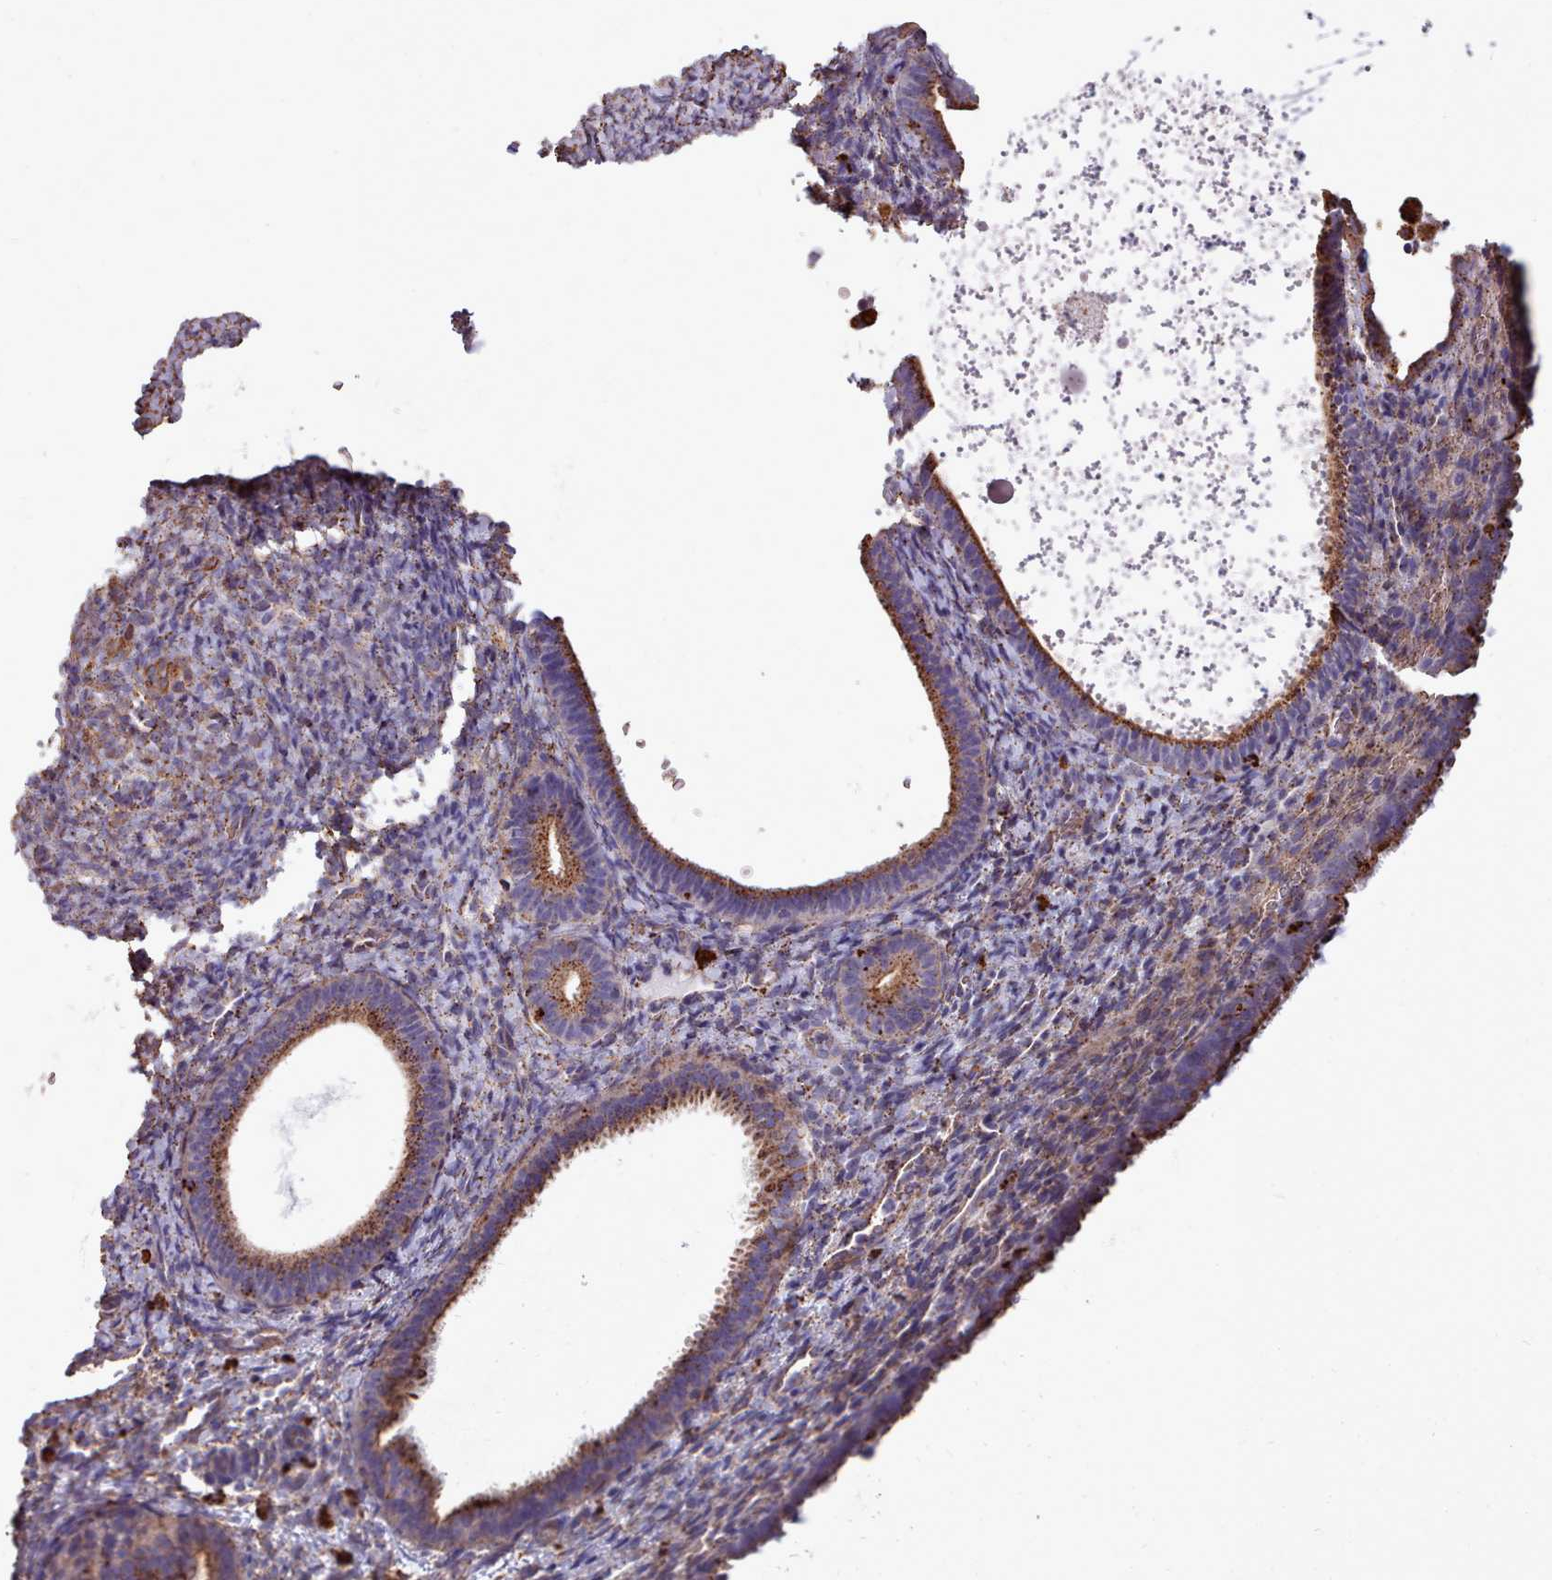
{"staining": {"intensity": "weak", "quantity": "25%-75%", "location": "cytoplasmic/membranous"}, "tissue": "endometrium", "cell_type": "Cells in endometrial stroma", "image_type": "normal", "snomed": [{"axis": "morphology", "description": "Normal tissue, NOS"}, {"axis": "topography", "description": "Endometrium"}], "caption": "Immunohistochemical staining of unremarkable endometrium displays 25%-75% levels of weak cytoplasmic/membranous protein staining in about 25%-75% of cells in endometrial stroma. The staining is performed using DAB brown chromogen to label protein expression. The nuclei are counter-stained blue using hematoxylin.", "gene": "PACSIN3", "patient": {"sex": "female", "age": 65}}